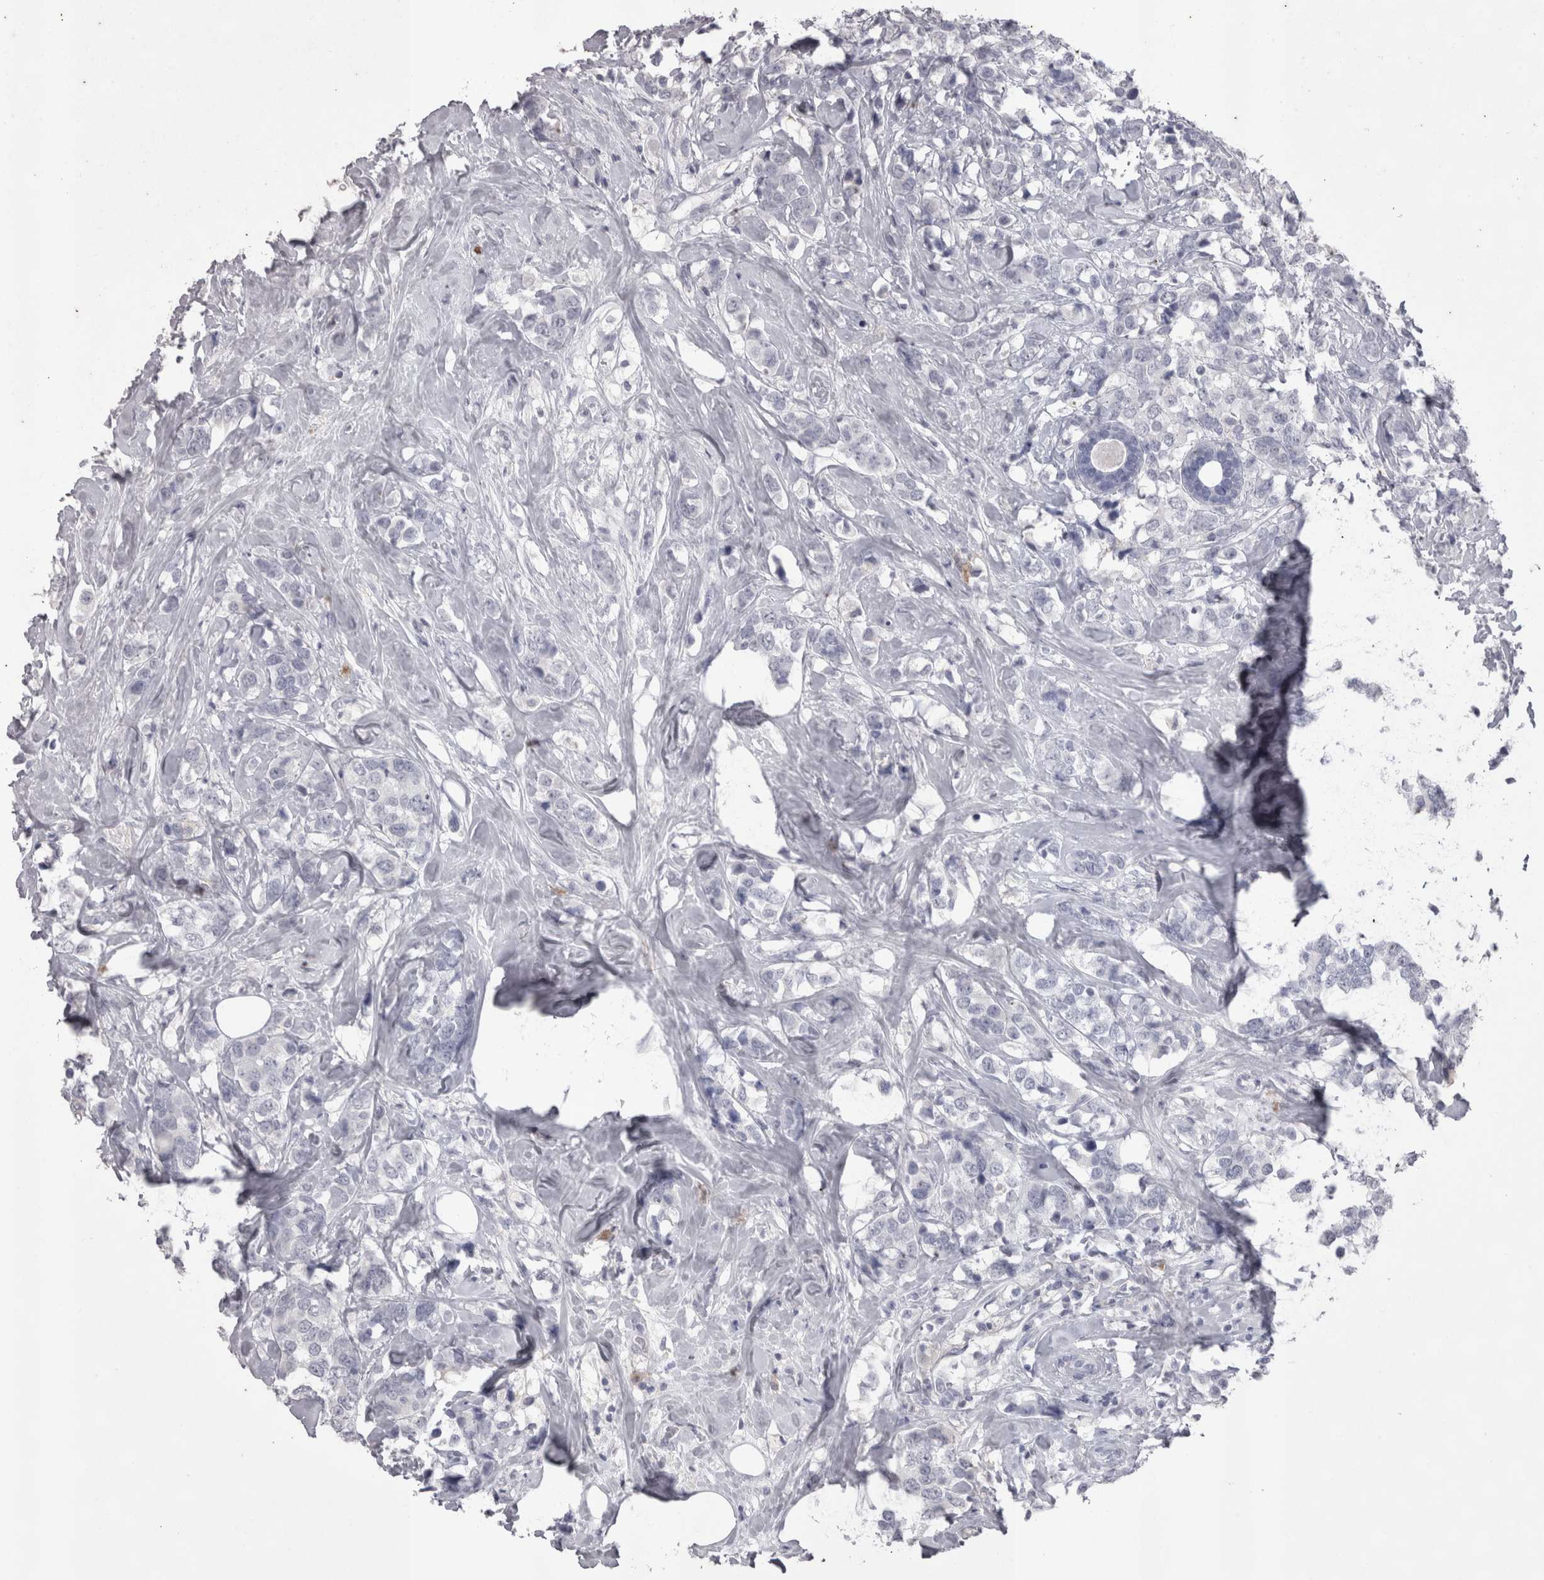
{"staining": {"intensity": "negative", "quantity": "none", "location": "none"}, "tissue": "breast cancer", "cell_type": "Tumor cells", "image_type": "cancer", "snomed": [{"axis": "morphology", "description": "Lobular carcinoma"}, {"axis": "topography", "description": "Breast"}], "caption": "Protein analysis of breast cancer (lobular carcinoma) reveals no significant expression in tumor cells. (Immunohistochemistry, brightfield microscopy, high magnification).", "gene": "LAX1", "patient": {"sex": "female", "age": 59}}